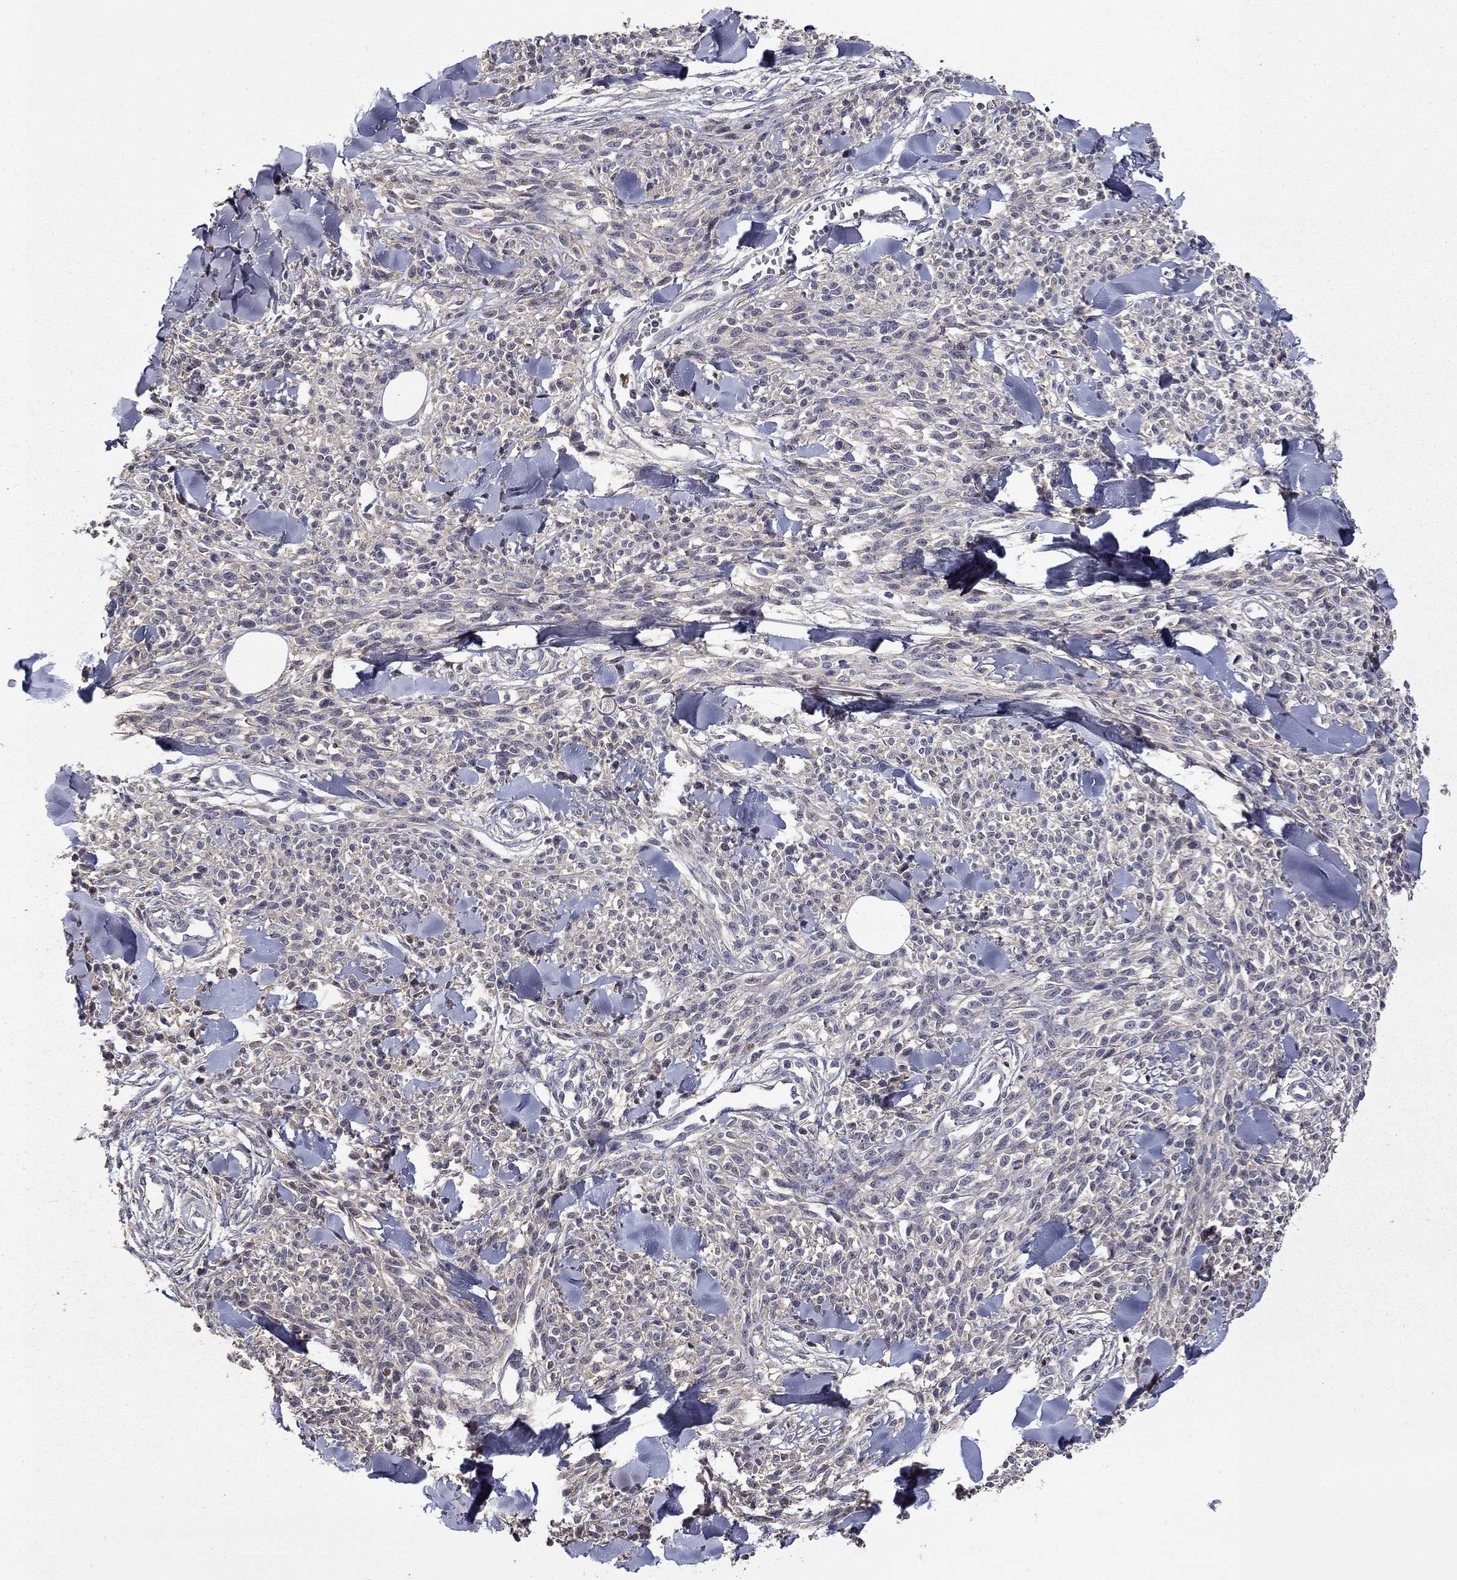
{"staining": {"intensity": "negative", "quantity": "none", "location": "none"}, "tissue": "melanoma", "cell_type": "Tumor cells", "image_type": "cancer", "snomed": [{"axis": "morphology", "description": "Malignant melanoma, NOS"}, {"axis": "topography", "description": "Skin"}, {"axis": "topography", "description": "Skin of trunk"}], "caption": "High magnification brightfield microscopy of melanoma stained with DAB (brown) and counterstained with hematoxylin (blue): tumor cells show no significant staining.", "gene": "SATB1", "patient": {"sex": "male", "age": 74}}